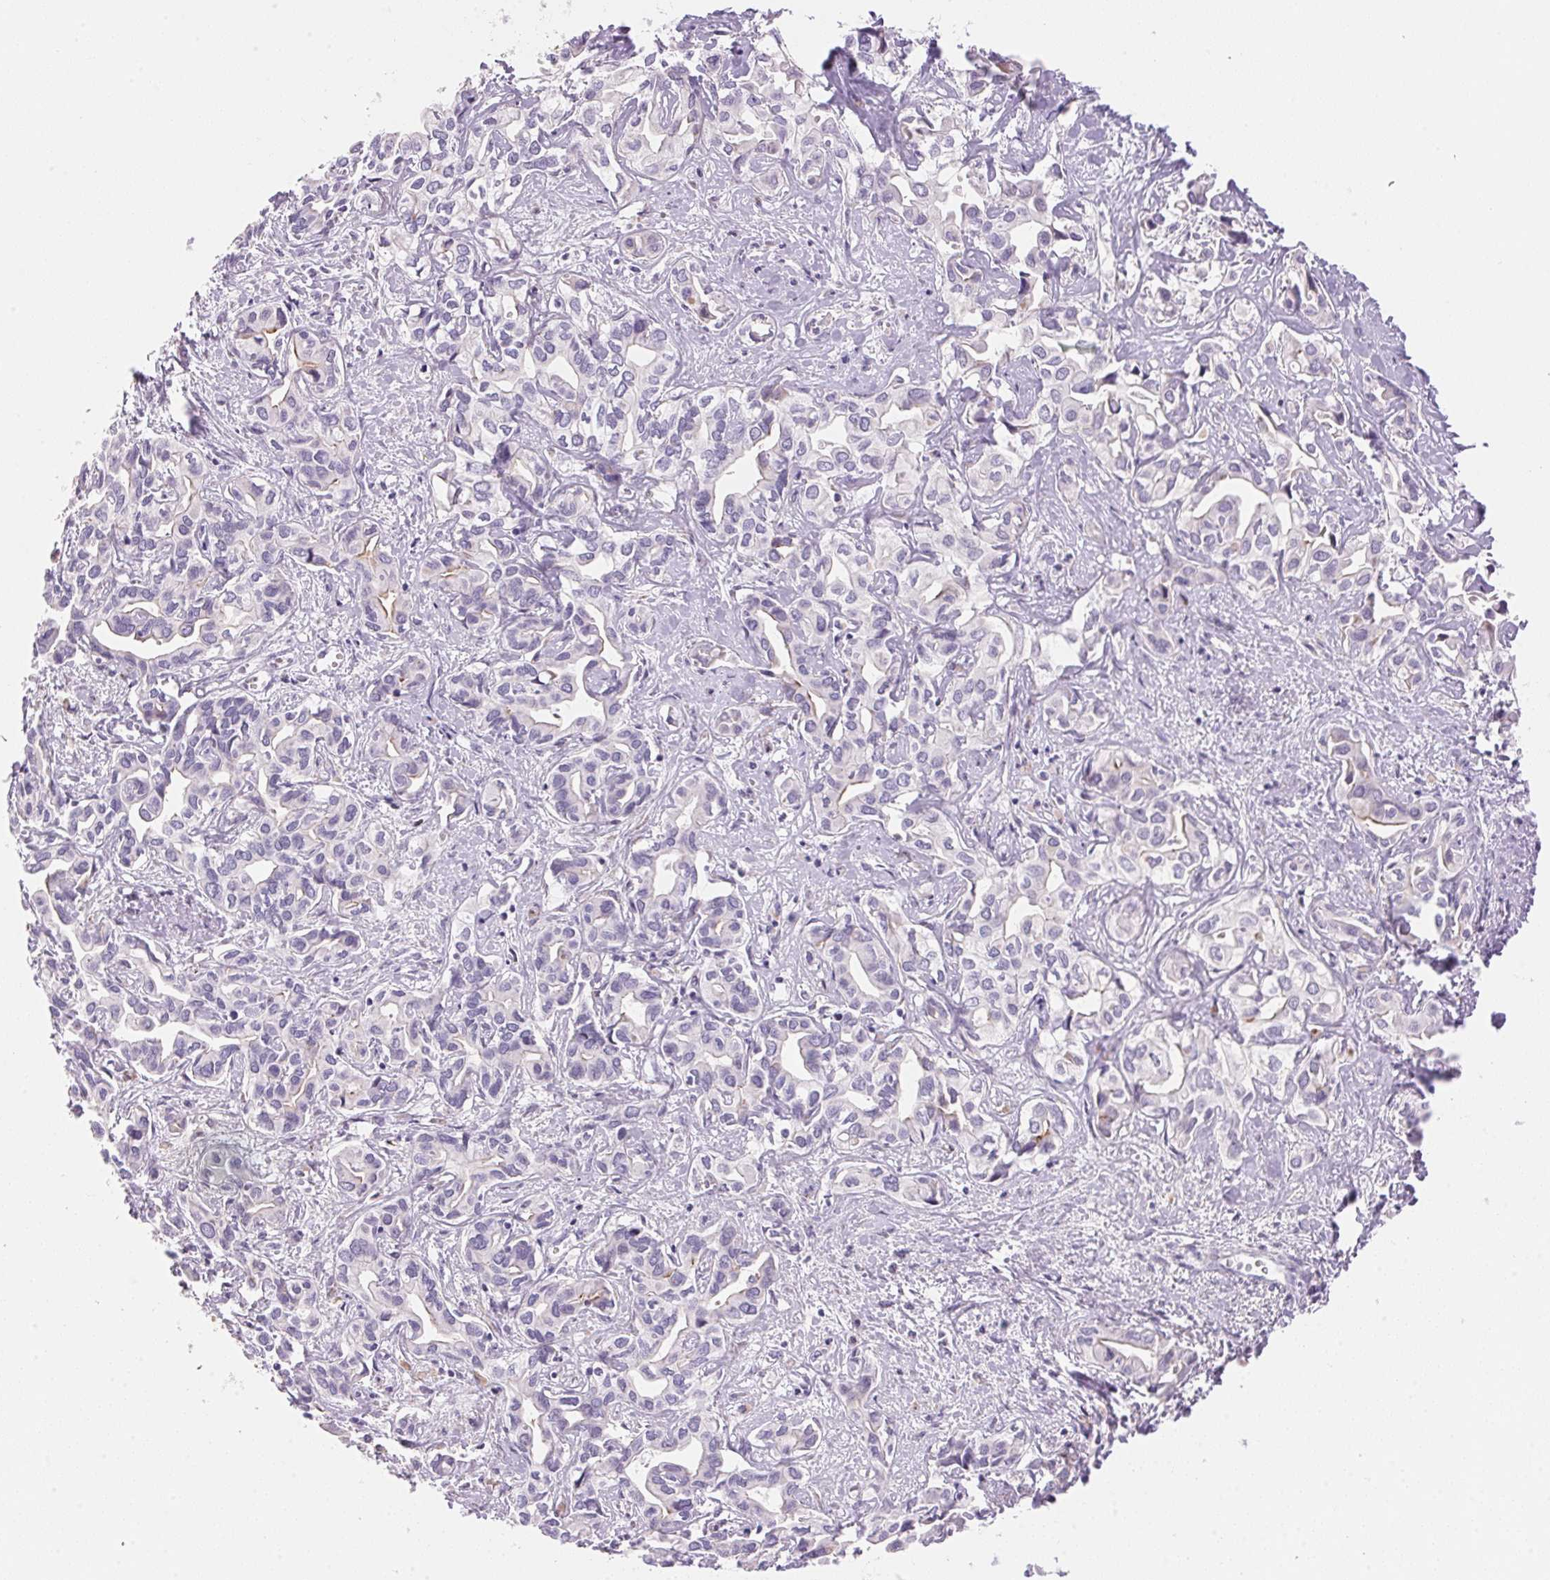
{"staining": {"intensity": "negative", "quantity": "none", "location": "none"}, "tissue": "liver cancer", "cell_type": "Tumor cells", "image_type": "cancer", "snomed": [{"axis": "morphology", "description": "Cholangiocarcinoma"}, {"axis": "topography", "description": "Liver"}], "caption": "Cholangiocarcinoma (liver) was stained to show a protein in brown. There is no significant positivity in tumor cells.", "gene": "TEKT1", "patient": {"sex": "female", "age": 64}}